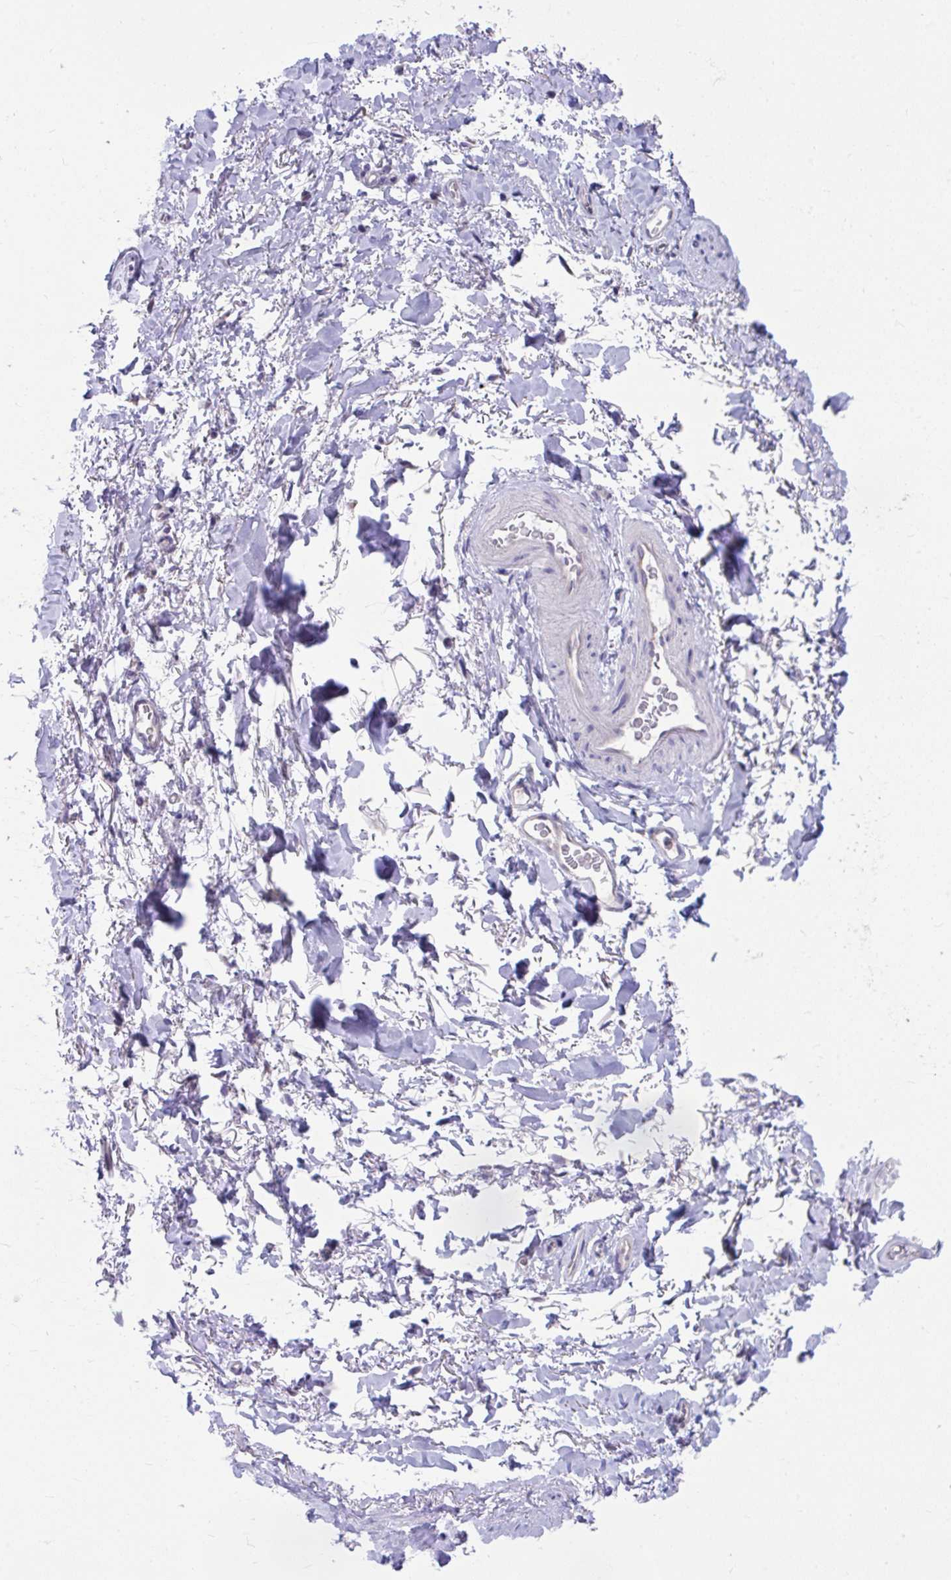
{"staining": {"intensity": "negative", "quantity": "none", "location": "none"}, "tissue": "adipose tissue", "cell_type": "Adipocytes", "image_type": "normal", "snomed": [{"axis": "morphology", "description": "Normal tissue, NOS"}, {"axis": "topography", "description": "Vulva"}, {"axis": "topography", "description": "Peripheral nerve tissue"}], "caption": "A high-resolution photomicrograph shows IHC staining of unremarkable adipose tissue, which reveals no significant staining in adipocytes.", "gene": "PCDHB7", "patient": {"sex": "female", "age": 66}}